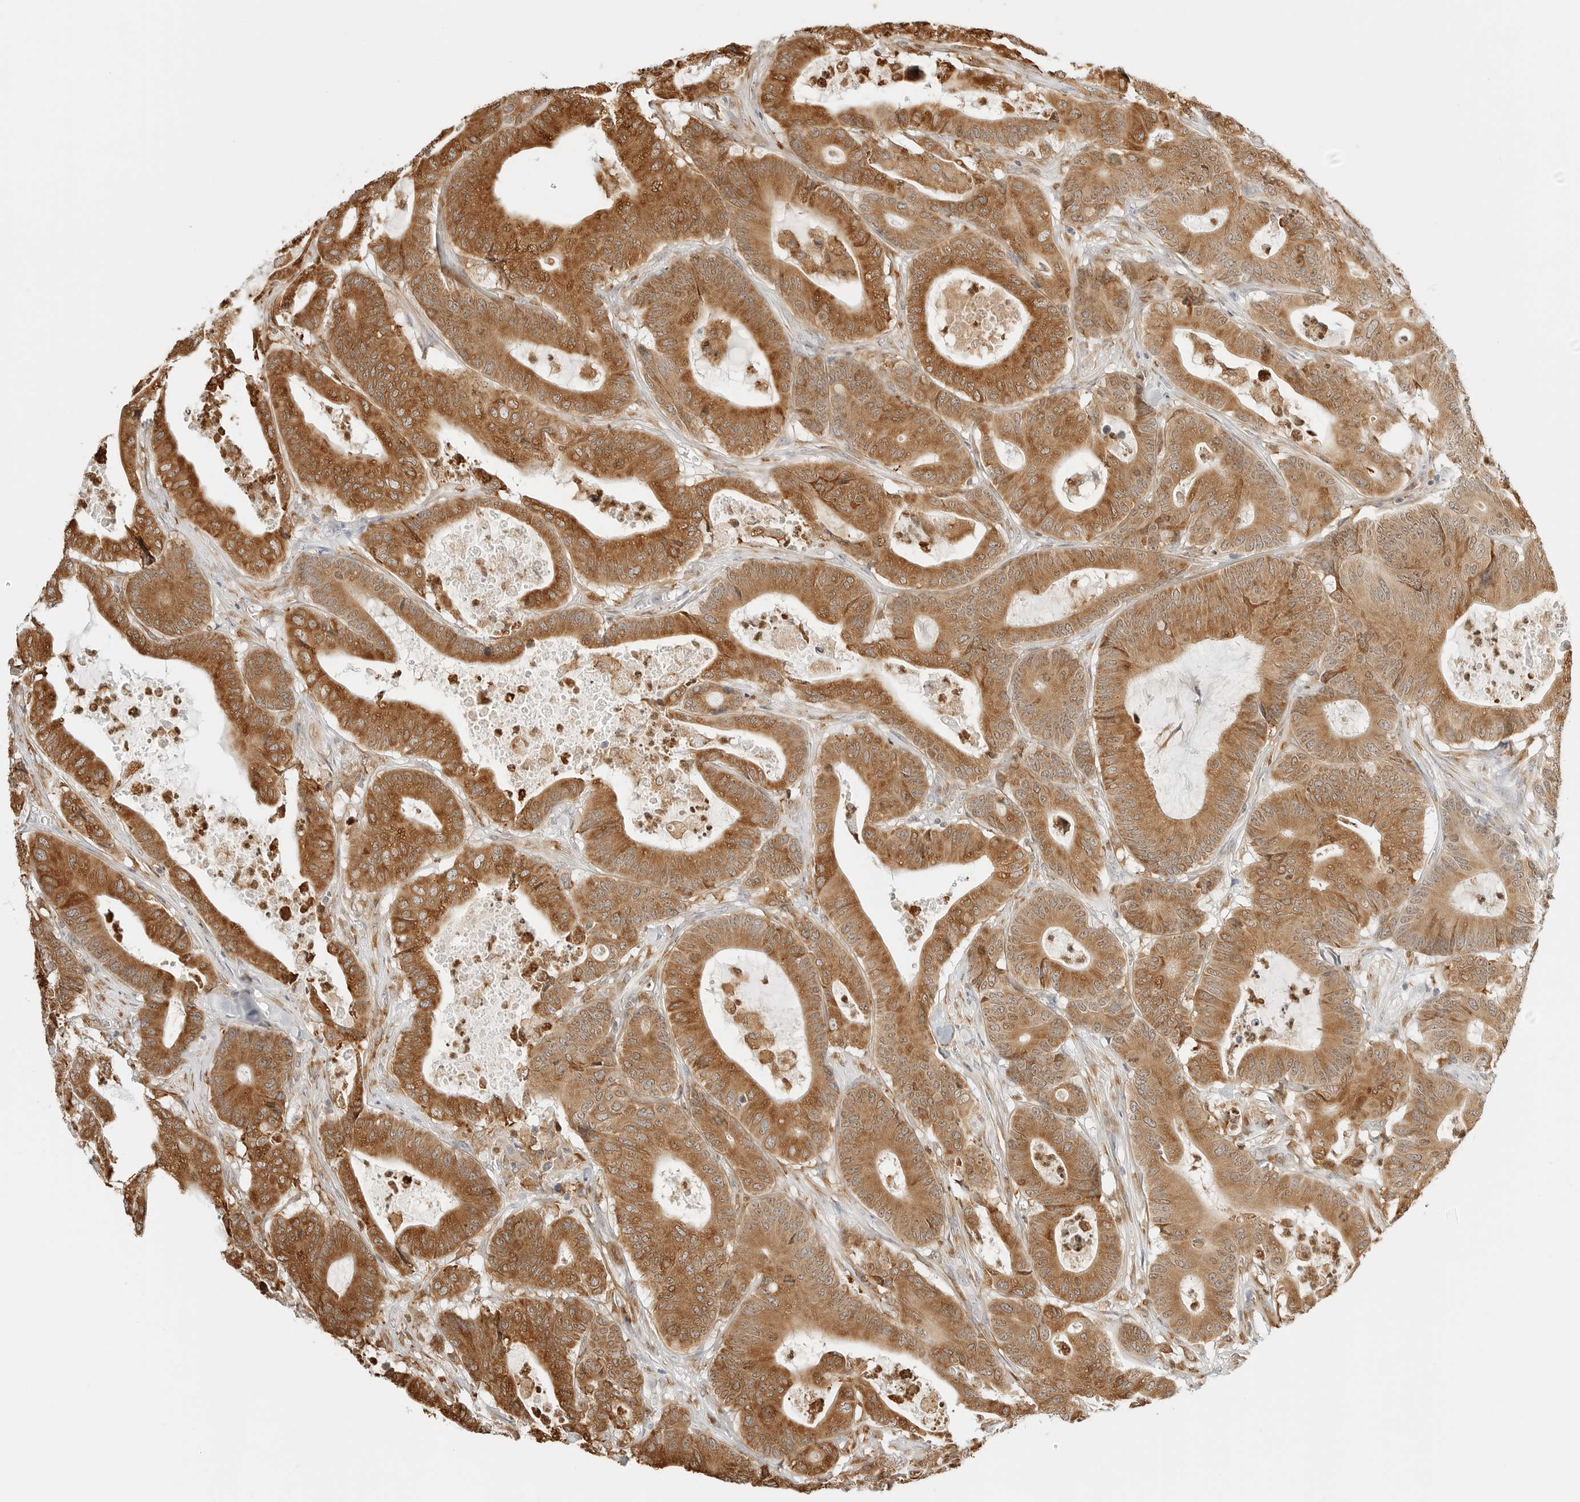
{"staining": {"intensity": "moderate", "quantity": ">75%", "location": "cytoplasmic/membranous"}, "tissue": "colorectal cancer", "cell_type": "Tumor cells", "image_type": "cancer", "snomed": [{"axis": "morphology", "description": "Adenocarcinoma, NOS"}, {"axis": "topography", "description": "Colon"}], "caption": "IHC (DAB (3,3'-diaminobenzidine)) staining of colorectal adenocarcinoma exhibits moderate cytoplasmic/membranous protein staining in about >75% of tumor cells.", "gene": "THEM4", "patient": {"sex": "female", "age": 84}}